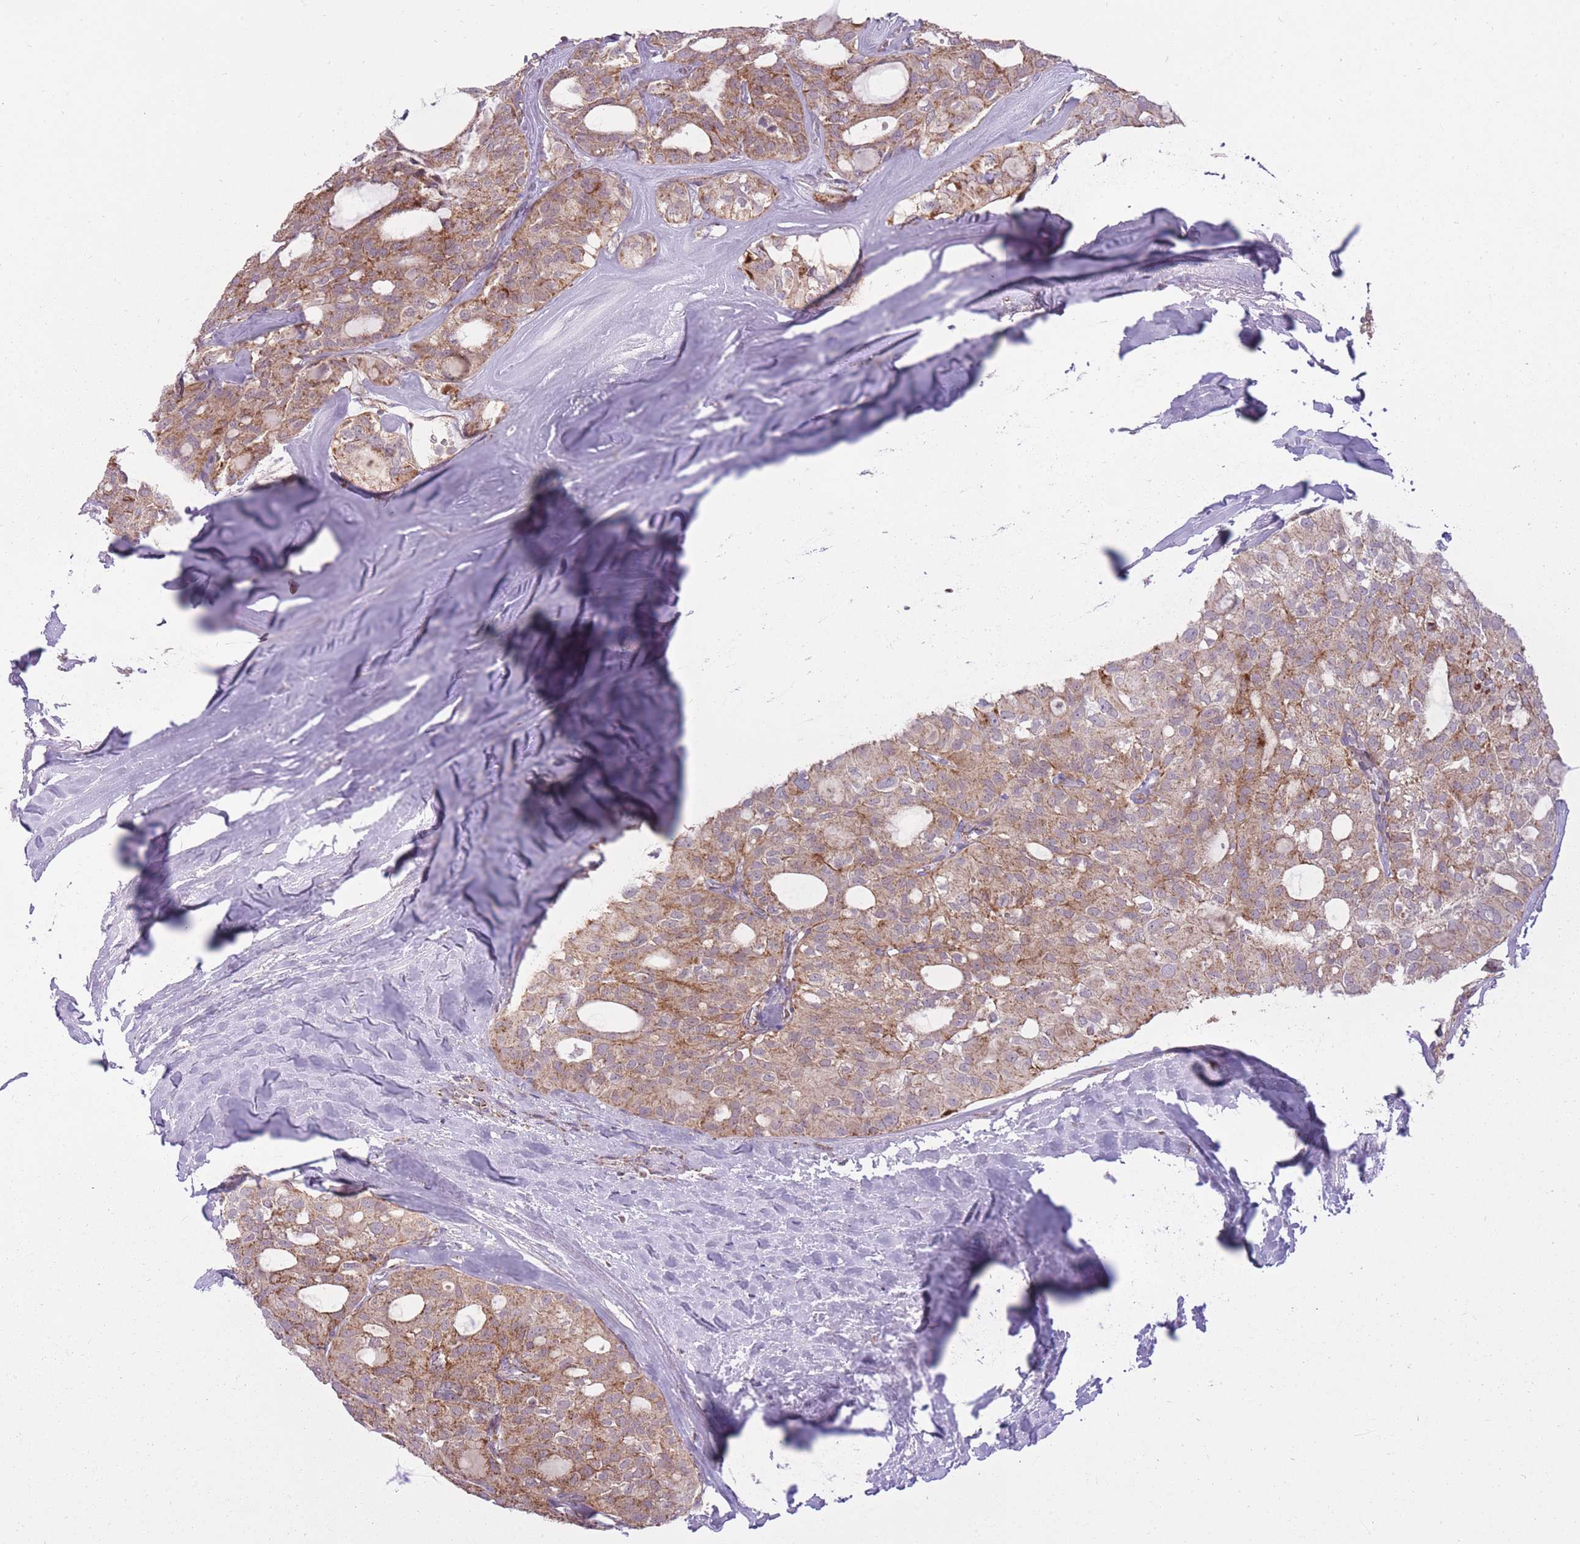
{"staining": {"intensity": "moderate", "quantity": ">75%", "location": "cytoplasmic/membranous"}, "tissue": "thyroid cancer", "cell_type": "Tumor cells", "image_type": "cancer", "snomed": [{"axis": "morphology", "description": "Follicular adenoma carcinoma, NOS"}, {"axis": "topography", "description": "Thyroid gland"}], "caption": "DAB immunohistochemical staining of human follicular adenoma carcinoma (thyroid) exhibits moderate cytoplasmic/membranous protein positivity in about >75% of tumor cells. The staining was performed using DAB to visualize the protein expression in brown, while the nuclei were stained in blue with hematoxylin (Magnification: 20x).", "gene": "LIN7C", "patient": {"sex": "male", "age": 75}}